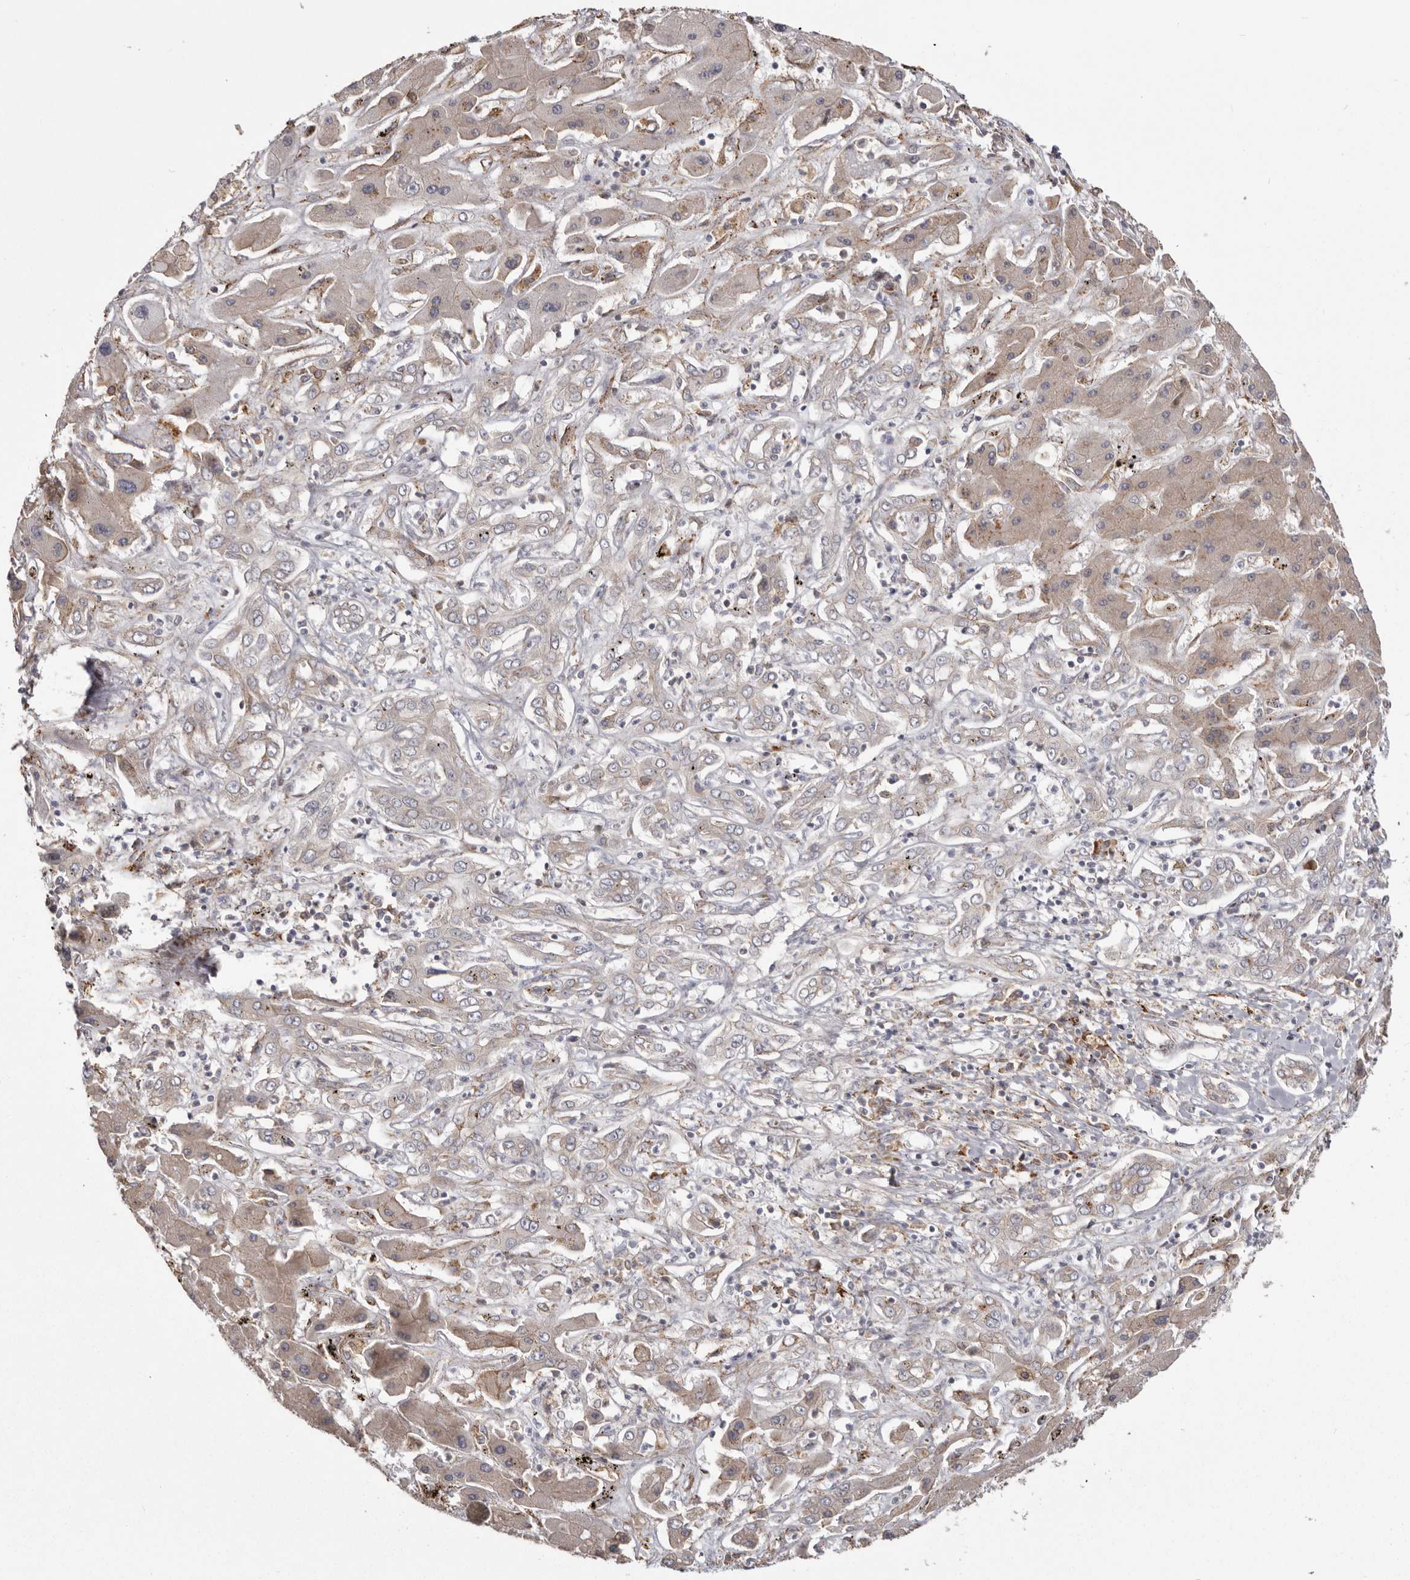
{"staining": {"intensity": "weak", "quantity": "25%-75%", "location": "cytoplasmic/membranous"}, "tissue": "liver cancer", "cell_type": "Tumor cells", "image_type": "cancer", "snomed": [{"axis": "morphology", "description": "Cholangiocarcinoma"}, {"axis": "topography", "description": "Liver"}], "caption": "This image displays immunohistochemistry staining of liver cancer (cholangiocarcinoma), with low weak cytoplasmic/membranous staining in about 25%-75% of tumor cells.", "gene": "NUP43", "patient": {"sex": "male", "age": 67}}